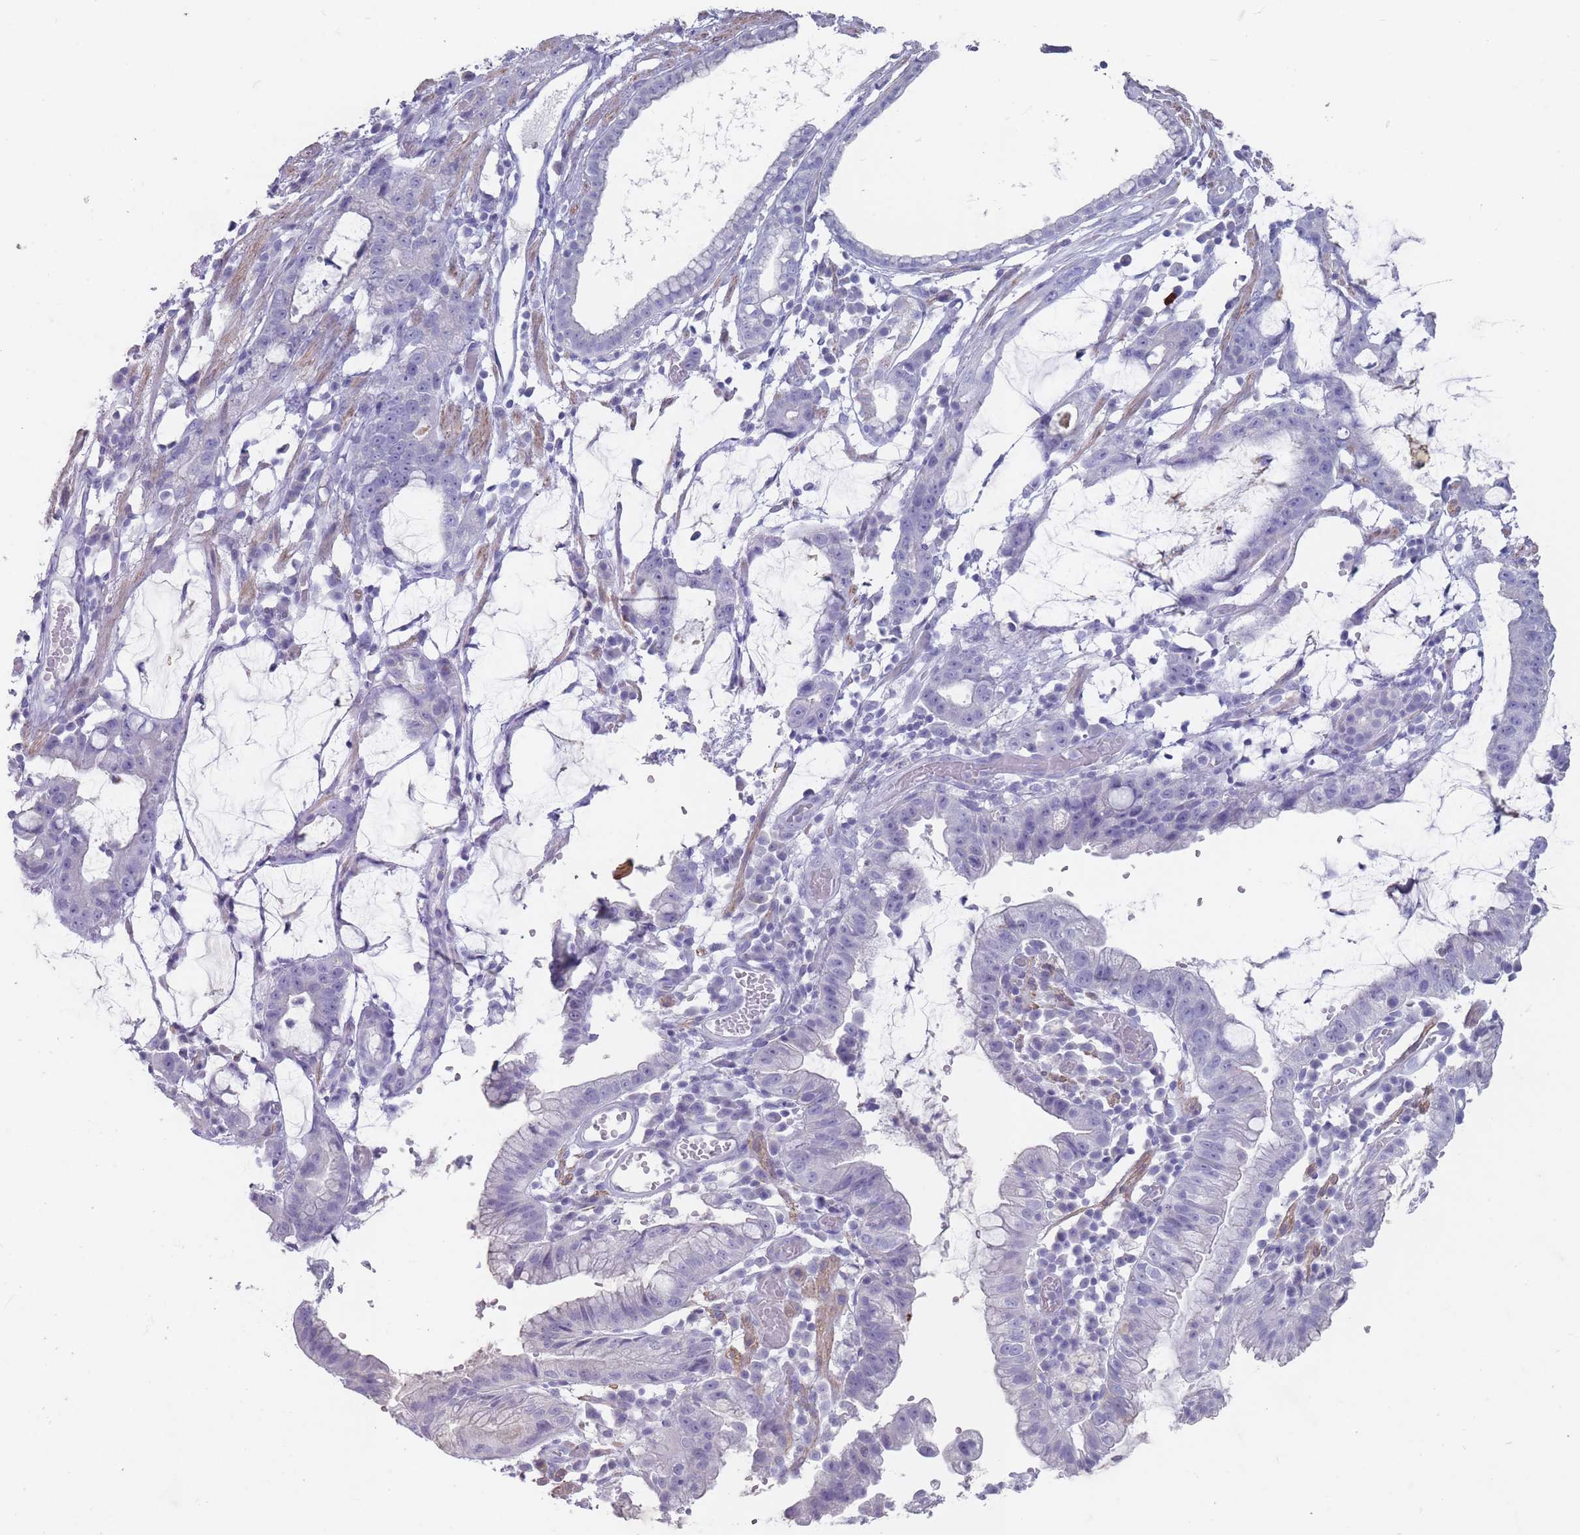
{"staining": {"intensity": "negative", "quantity": "none", "location": "none"}, "tissue": "stomach cancer", "cell_type": "Tumor cells", "image_type": "cancer", "snomed": [{"axis": "morphology", "description": "Adenocarcinoma, NOS"}, {"axis": "topography", "description": "Stomach"}], "caption": "This is a image of immunohistochemistry staining of stomach cancer, which shows no staining in tumor cells. (IHC, brightfield microscopy, high magnification).", "gene": "RHBG", "patient": {"sex": "male", "age": 55}}